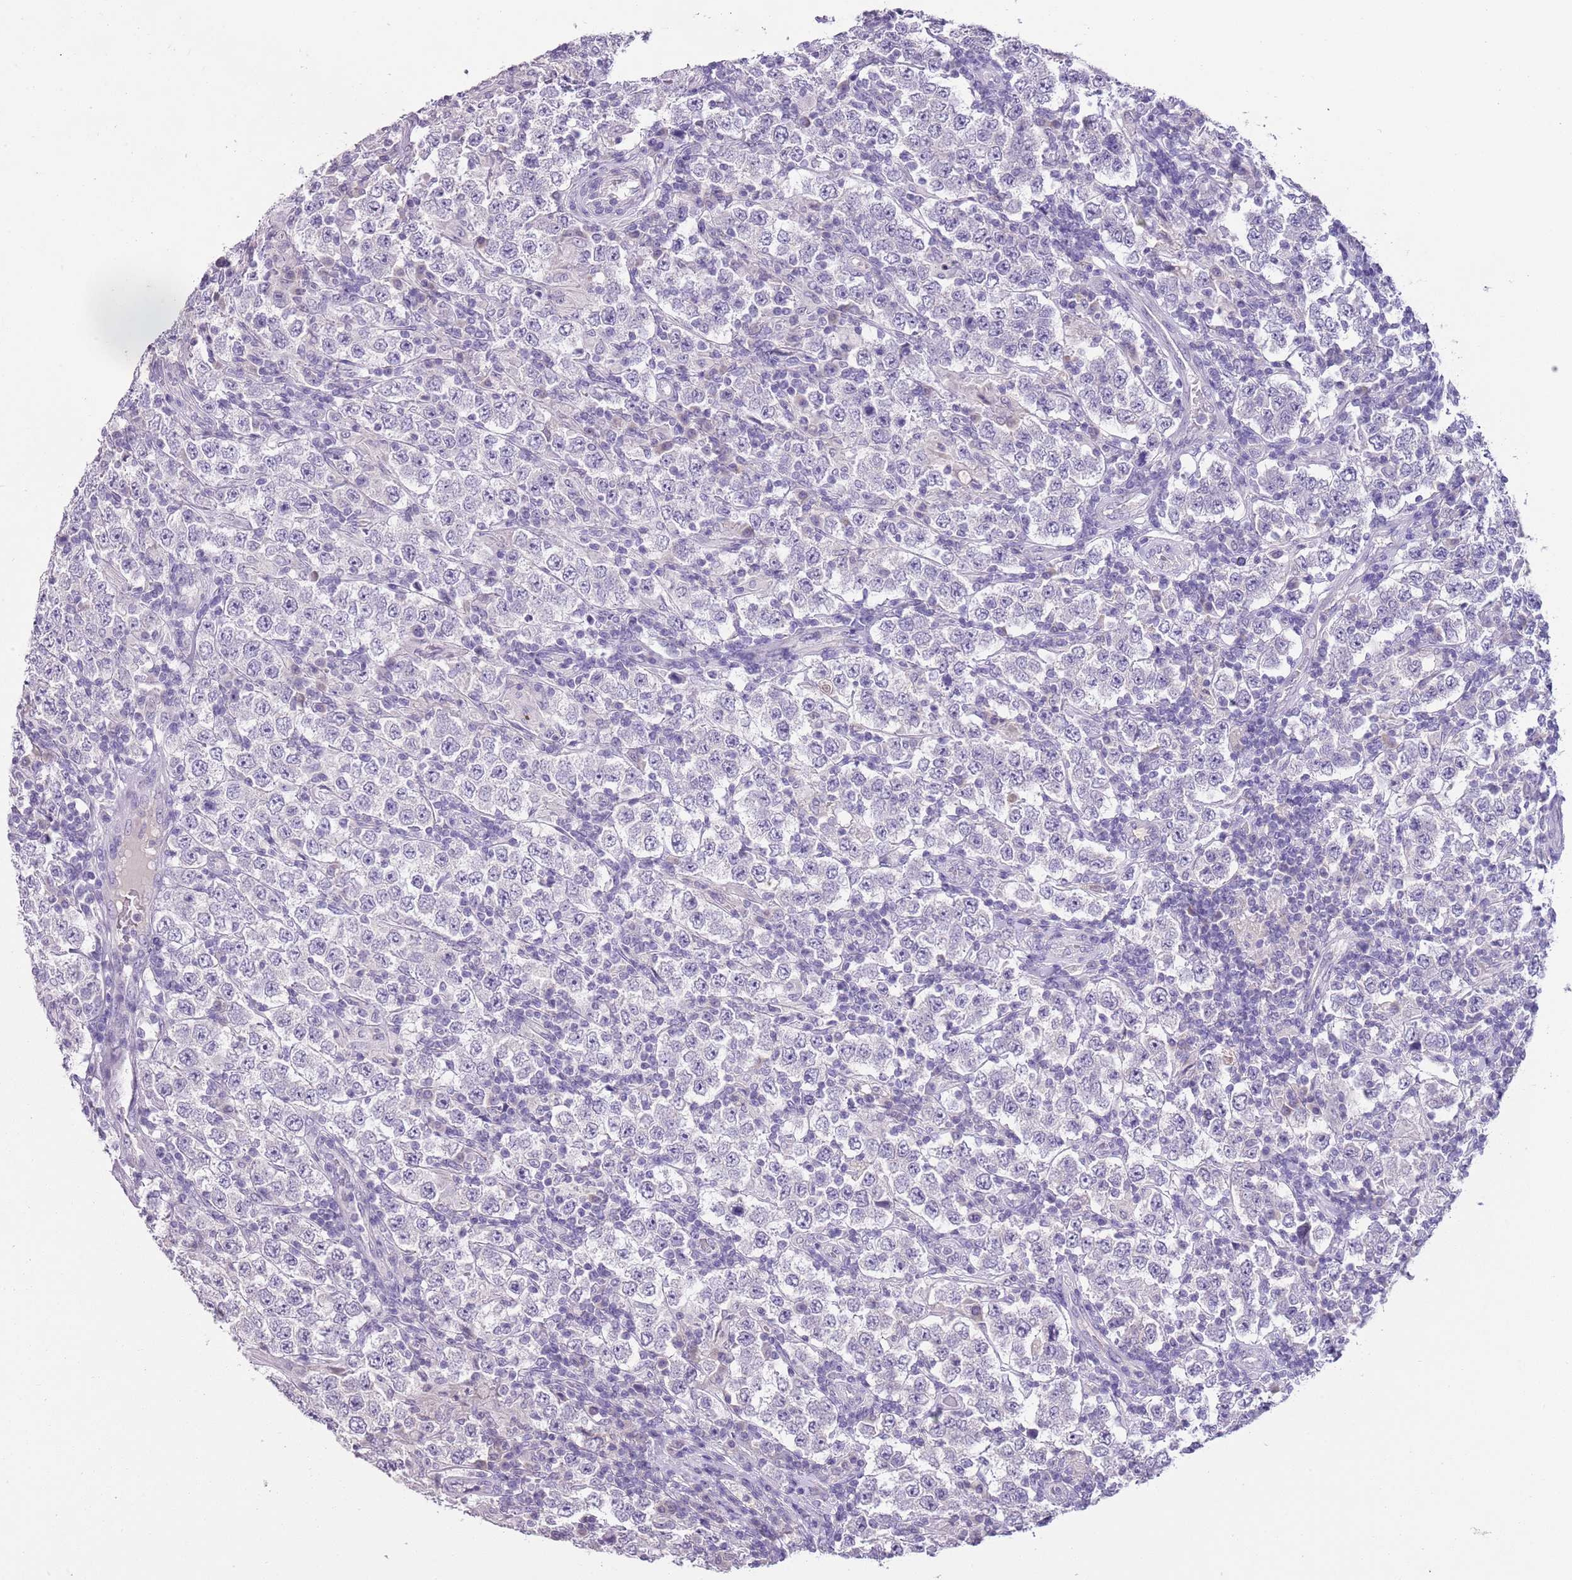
{"staining": {"intensity": "negative", "quantity": "none", "location": "none"}, "tissue": "testis cancer", "cell_type": "Tumor cells", "image_type": "cancer", "snomed": [{"axis": "morphology", "description": "Normal tissue, NOS"}, {"axis": "morphology", "description": "Urothelial carcinoma, High grade"}, {"axis": "morphology", "description": "Seminoma, NOS"}, {"axis": "morphology", "description": "Carcinoma, Embryonal, NOS"}, {"axis": "topography", "description": "Urinary bladder"}, {"axis": "topography", "description": "Testis"}], "caption": "Immunohistochemical staining of human urothelial carcinoma (high-grade) (testis) shows no significant positivity in tumor cells.", "gene": "SLC35E3", "patient": {"sex": "male", "age": 41}}